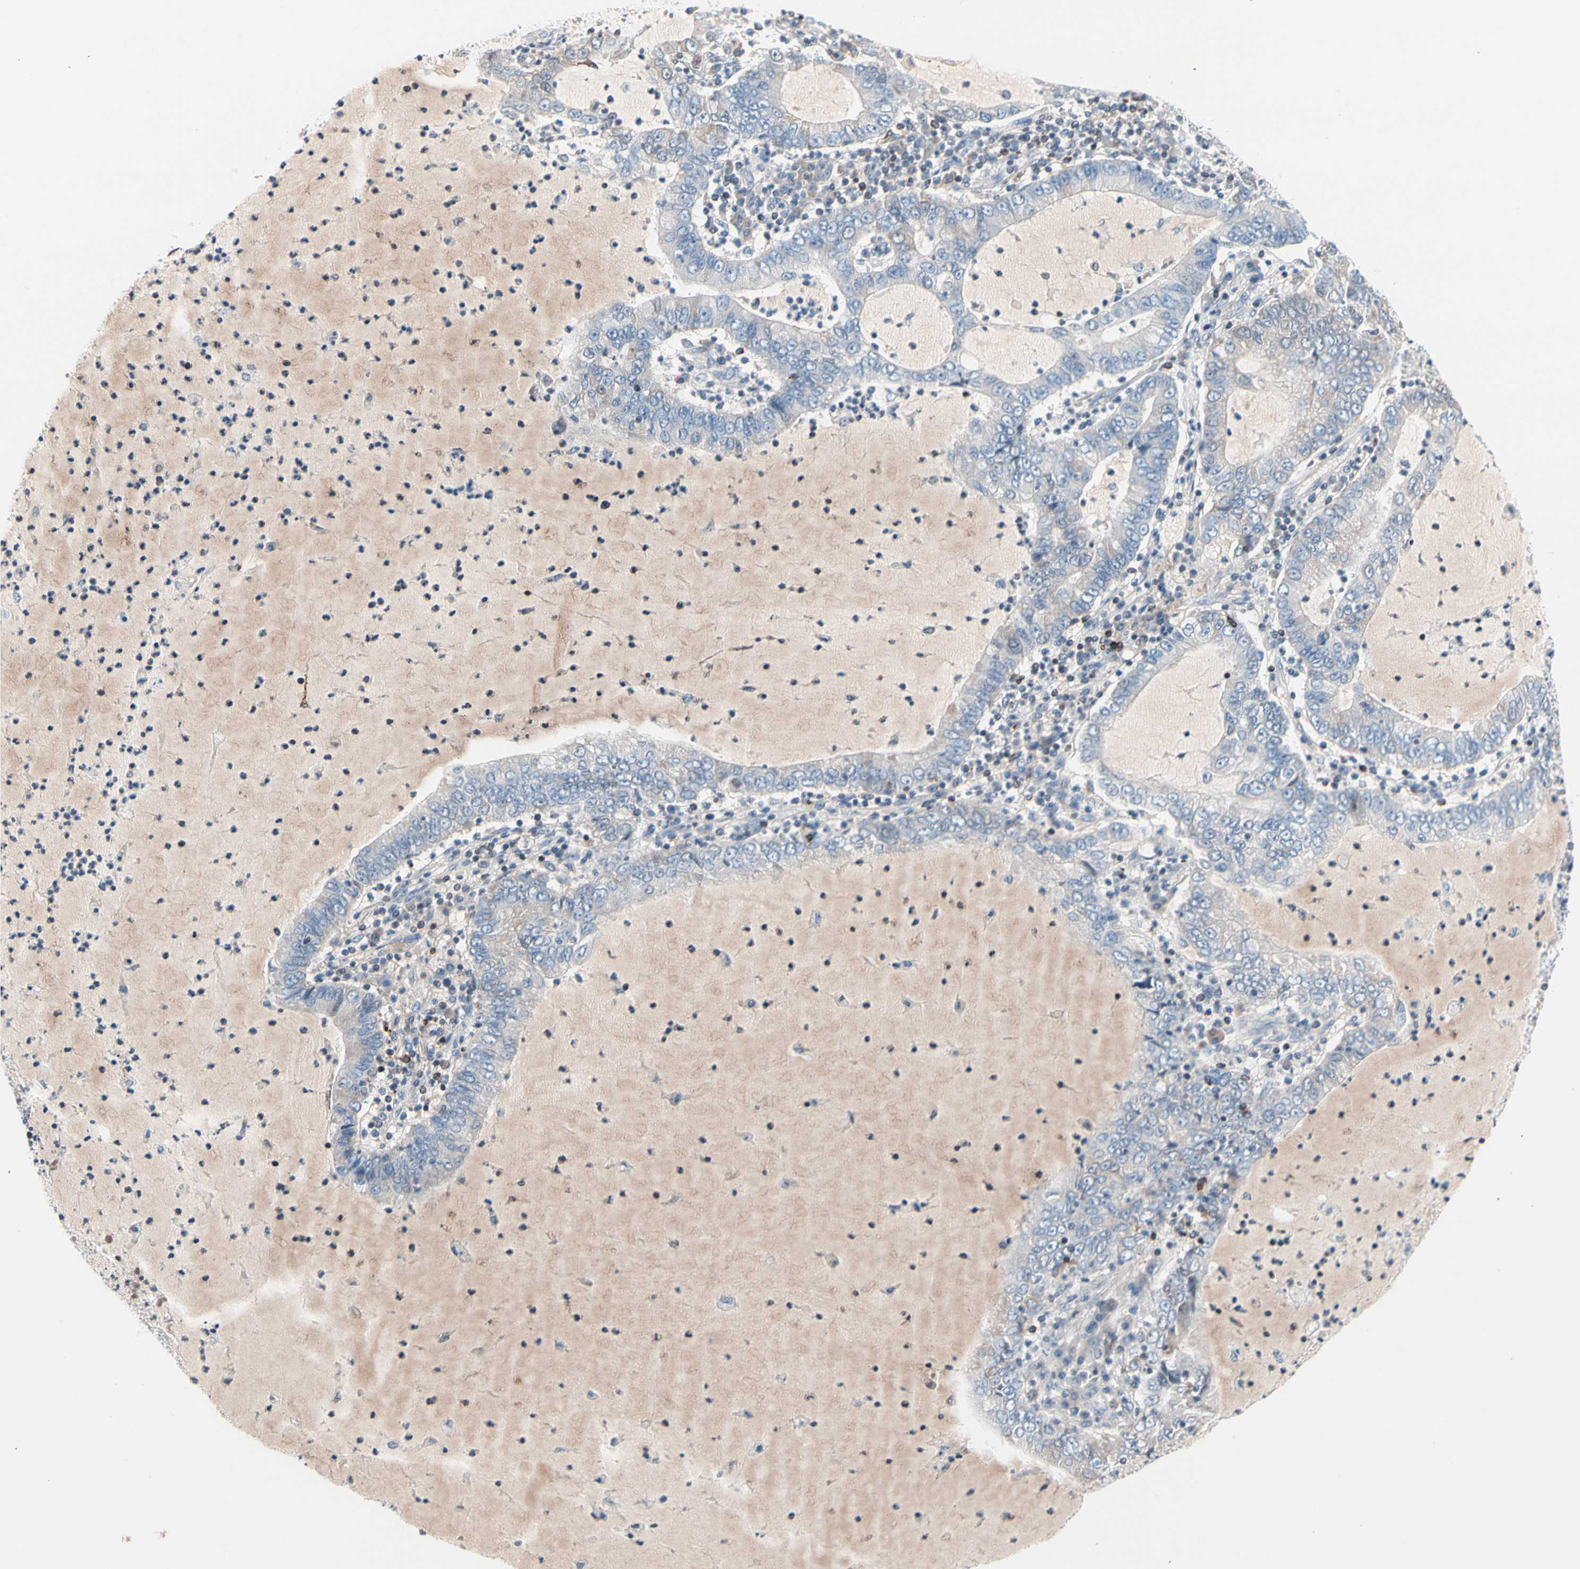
{"staining": {"intensity": "negative", "quantity": "none", "location": "none"}, "tissue": "lung cancer", "cell_type": "Tumor cells", "image_type": "cancer", "snomed": [{"axis": "morphology", "description": "Adenocarcinoma, NOS"}, {"axis": "topography", "description": "Lung"}], "caption": "There is no significant positivity in tumor cells of lung adenocarcinoma.", "gene": "MAP3K3", "patient": {"sex": "female", "age": 51}}